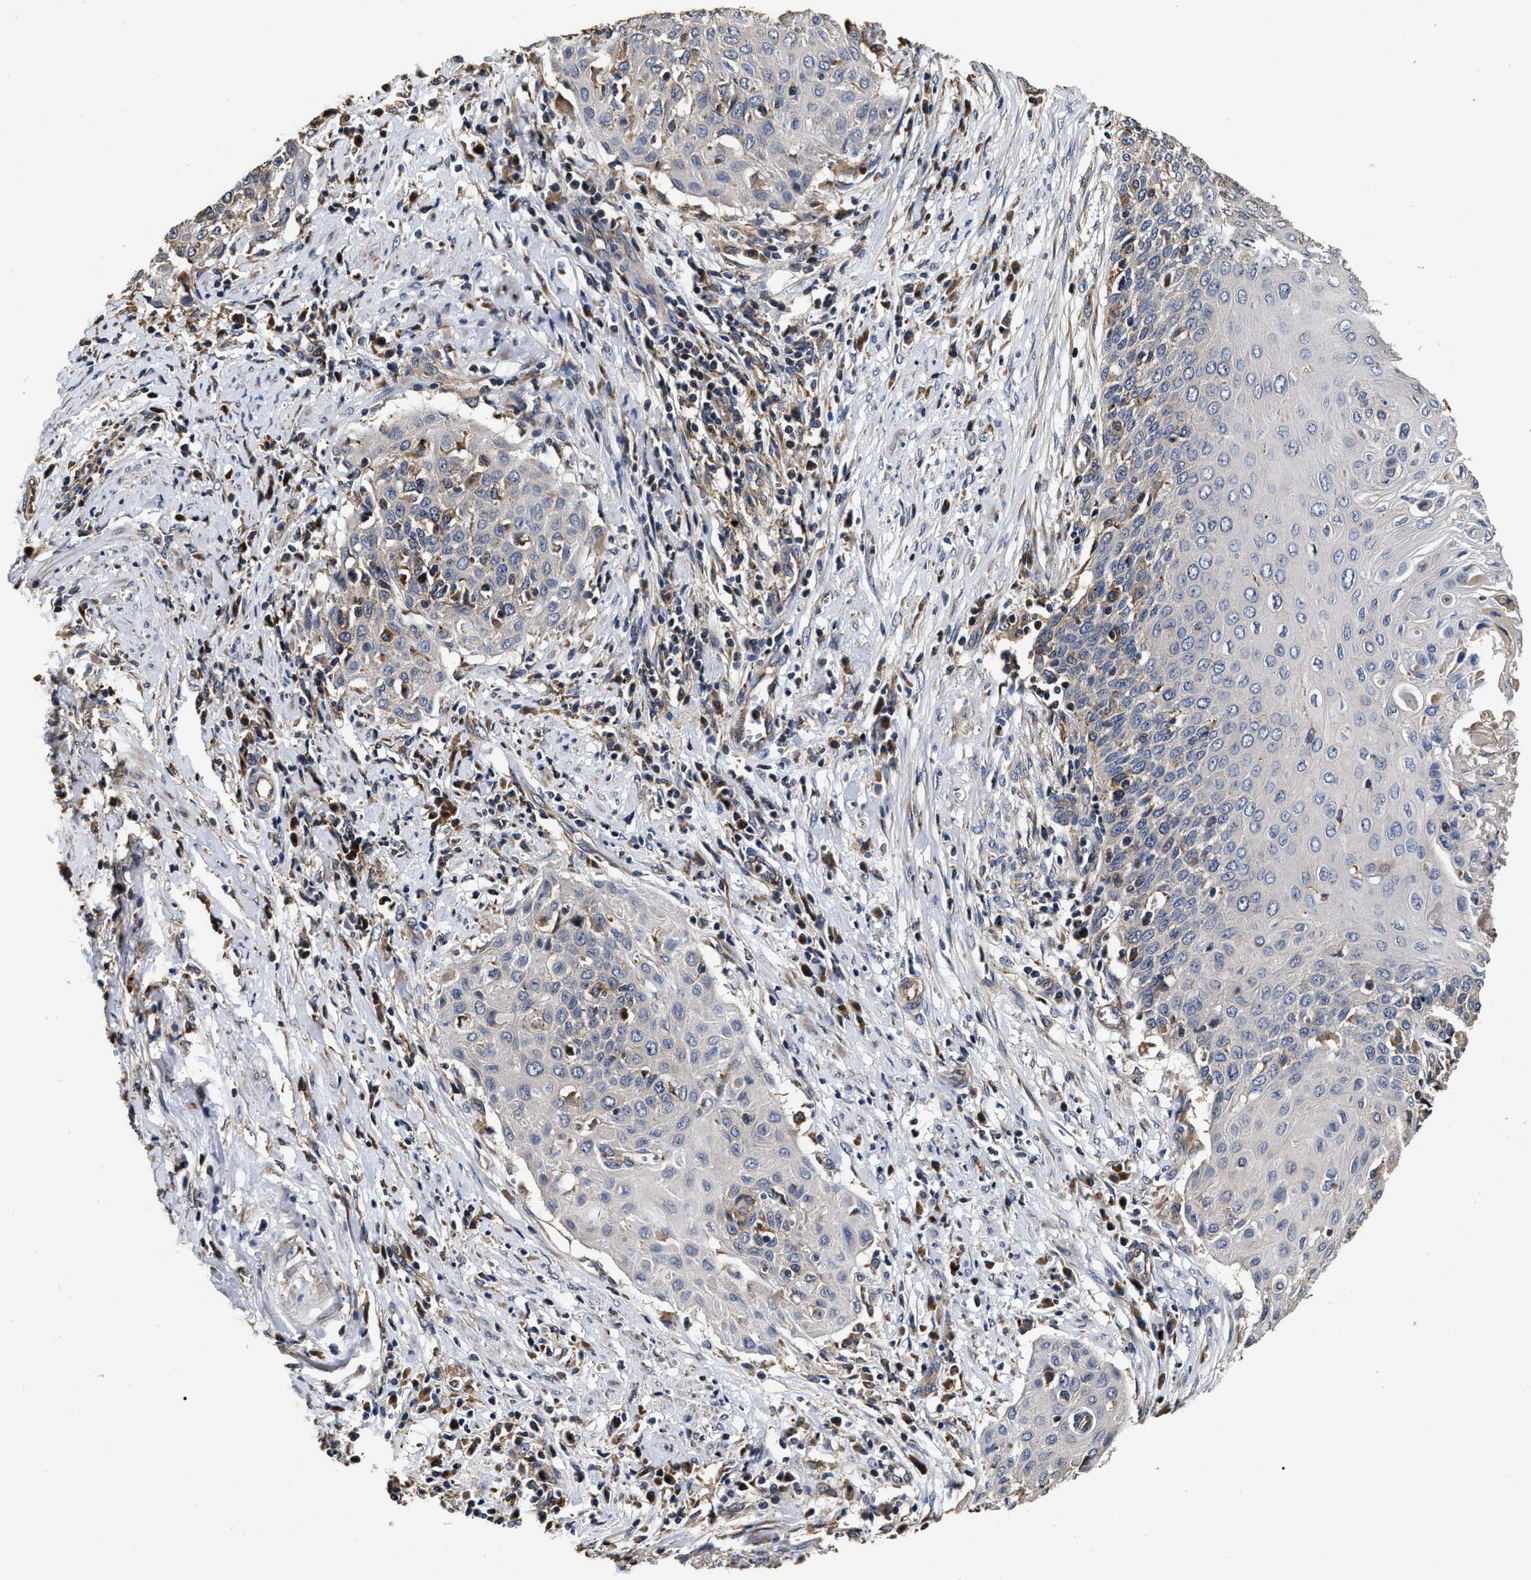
{"staining": {"intensity": "negative", "quantity": "none", "location": "none"}, "tissue": "cervical cancer", "cell_type": "Tumor cells", "image_type": "cancer", "snomed": [{"axis": "morphology", "description": "Squamous cell carcinoma, NOS"}, {"axis": "topography", "description": "Cervix"}], "caption": "Tumor cells are negative for protein expression in human cervical cancer.", "gene": "ABCG8", "patient": {"sex": "female", "age": 39}}